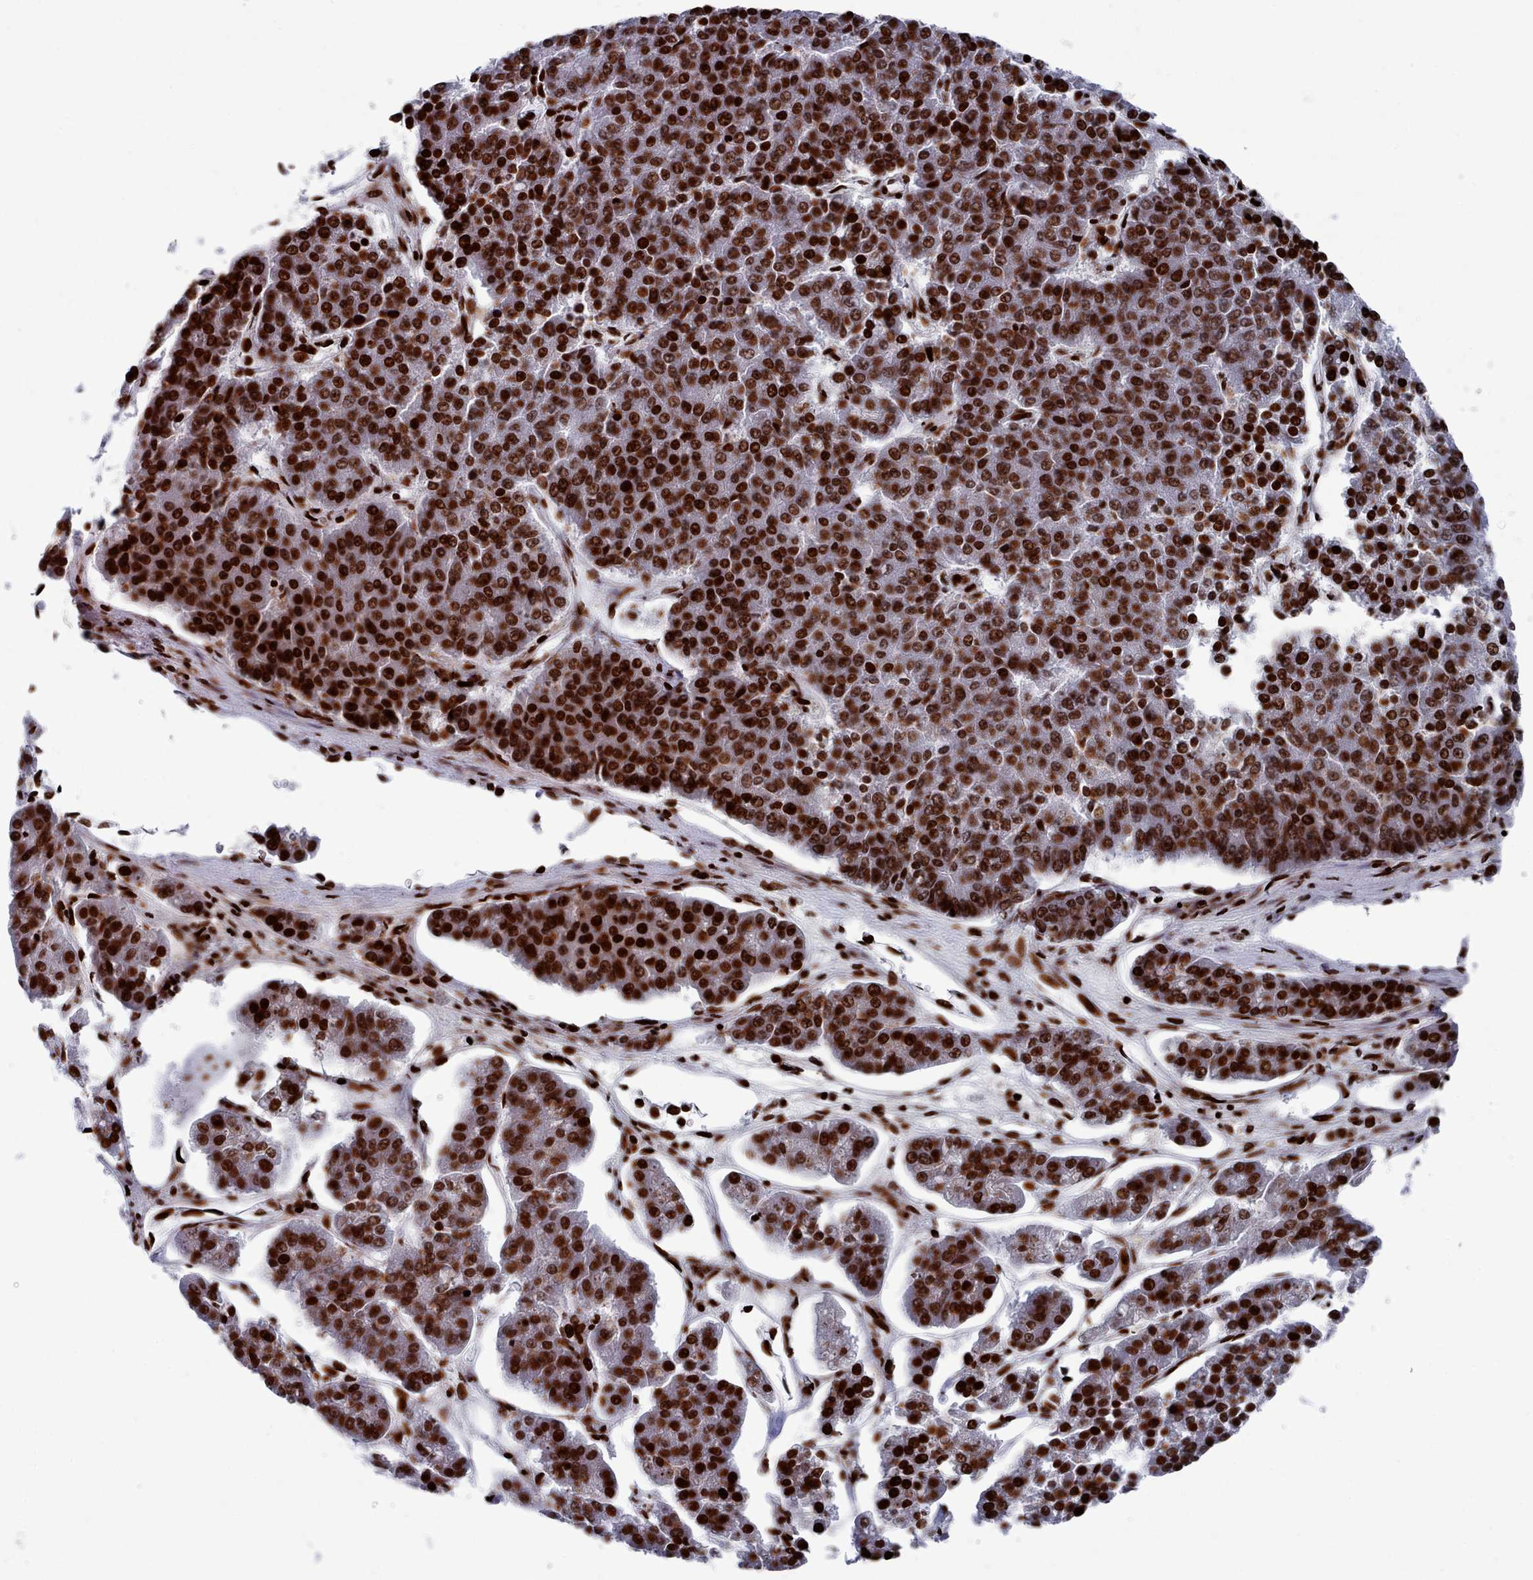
{"staining": {"intensity": "strong", "quantity": ">75%", "location": "nuclear"}, "tissue": "pancreatic cancer", "cell_type": "Tumor cells", "image_type": "cancer", "snomed": [{"axis": "morphology", "description": "Adenocarcinoma, NOS"}, {"axis": "topography", "description": "Pancreas"}], "caption": "Human pancreatic cancer stained with a brown dye shows strong nuclear positive staining in about >75% of tumor cells.", "gene": "PCDHB12", "patient": {"sex": "male", "age": 50}}